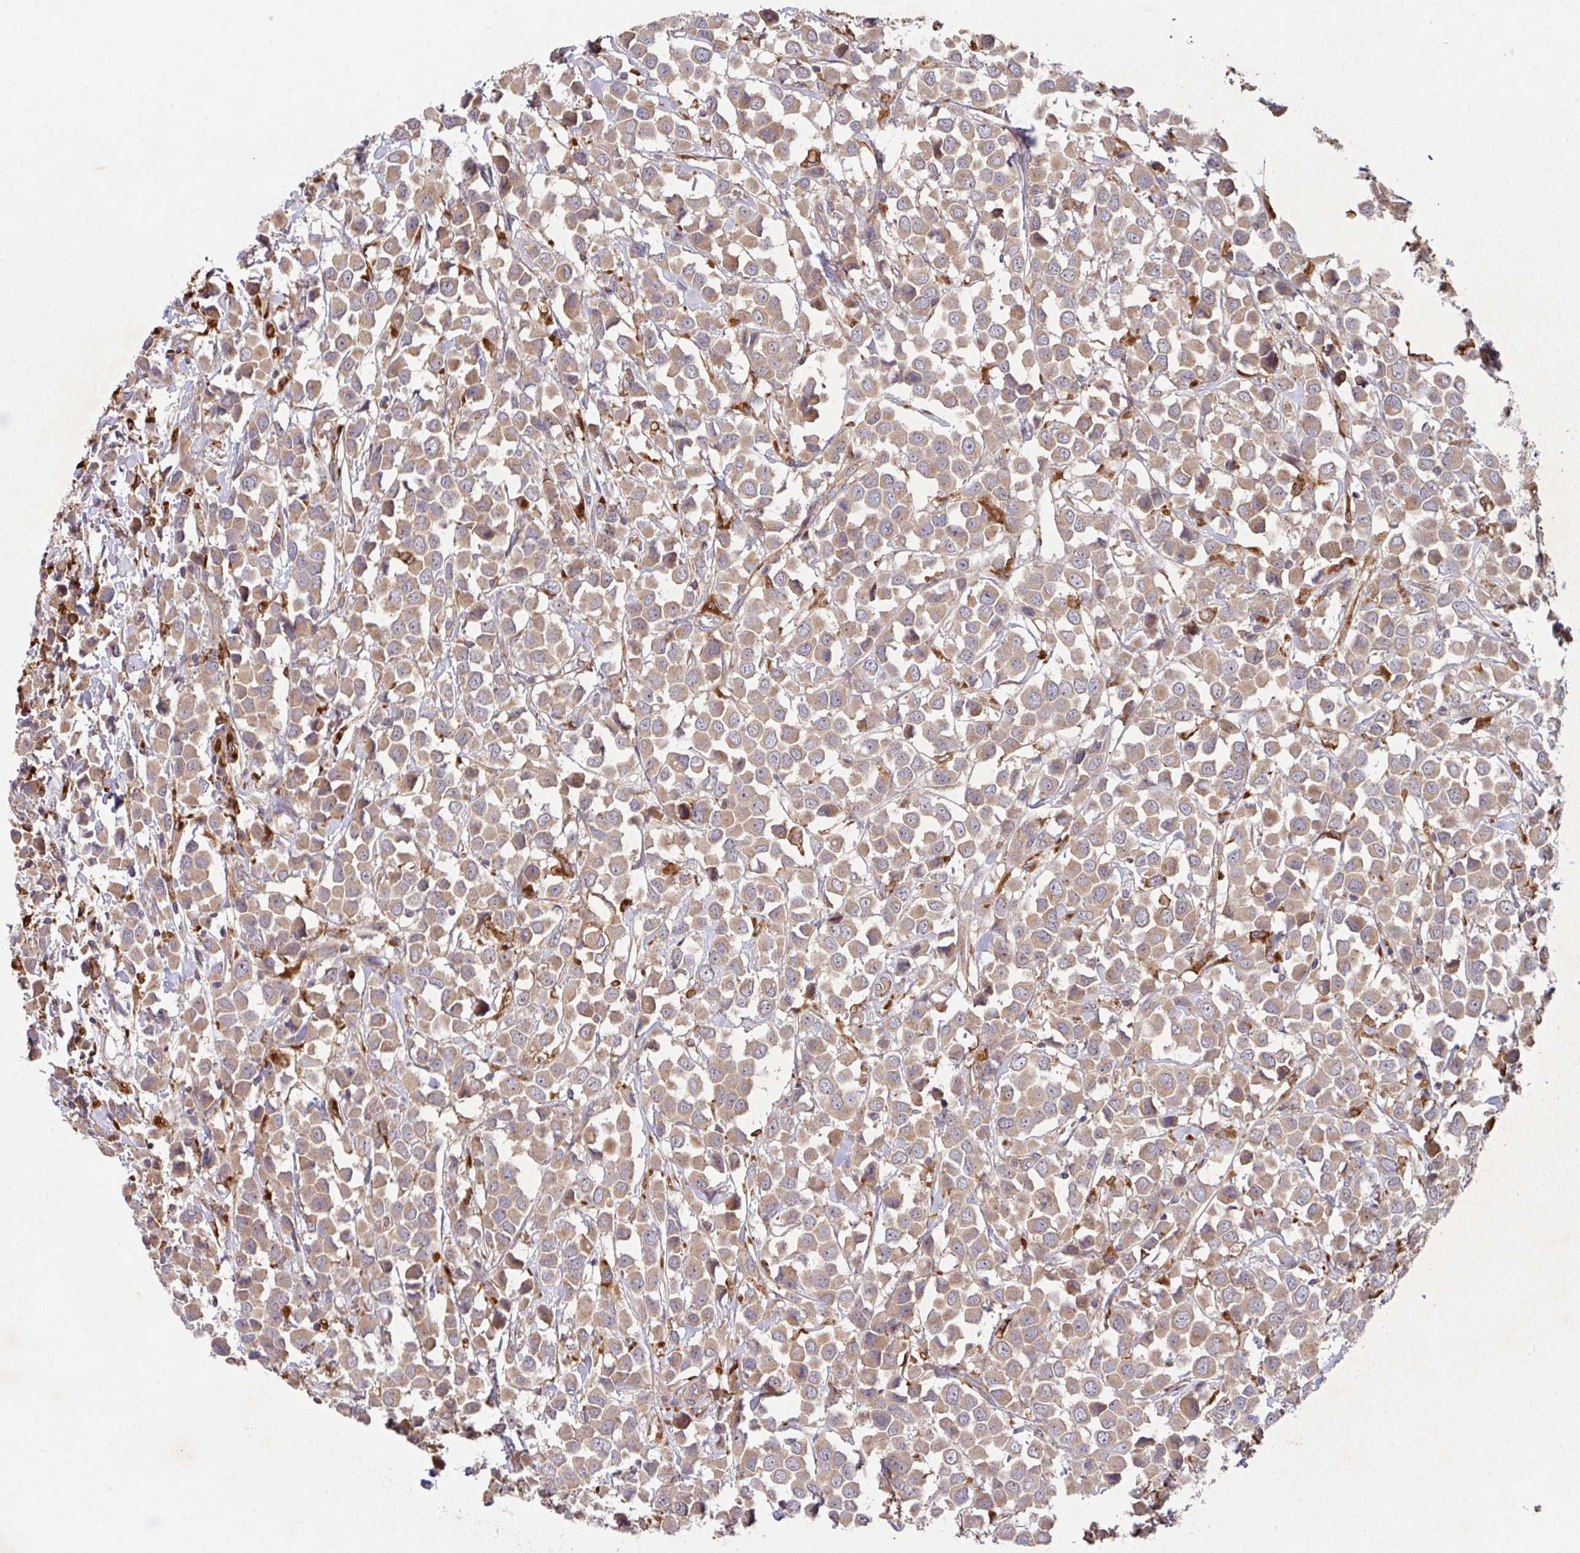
{"staining": {"intensity": "weak", "quantity": ">75%", "location": "cytoplasmic/membranous"}, "tissue": "breast cancer", "cell_type": "Tumor cells", "image_type": "cancer", "snomed": [{"axis": "morphology", "description": "Duct carcinoma"}, {"axis": "topography", "description": "Breast"}], "caption": "Immunohistochemistry (IHC) histopathology image of neoplastic tissue: intraductal carcinoma (breast) stained using immunohistochemistry shows low levels of weak protein expression localized specifically in the cytoplasmic/membranous of tumor cells, appearing as a cytoplasmic/membranous brown color.", "gene": "TRIM14", "patient": {"sex": "female", "age": 61}}